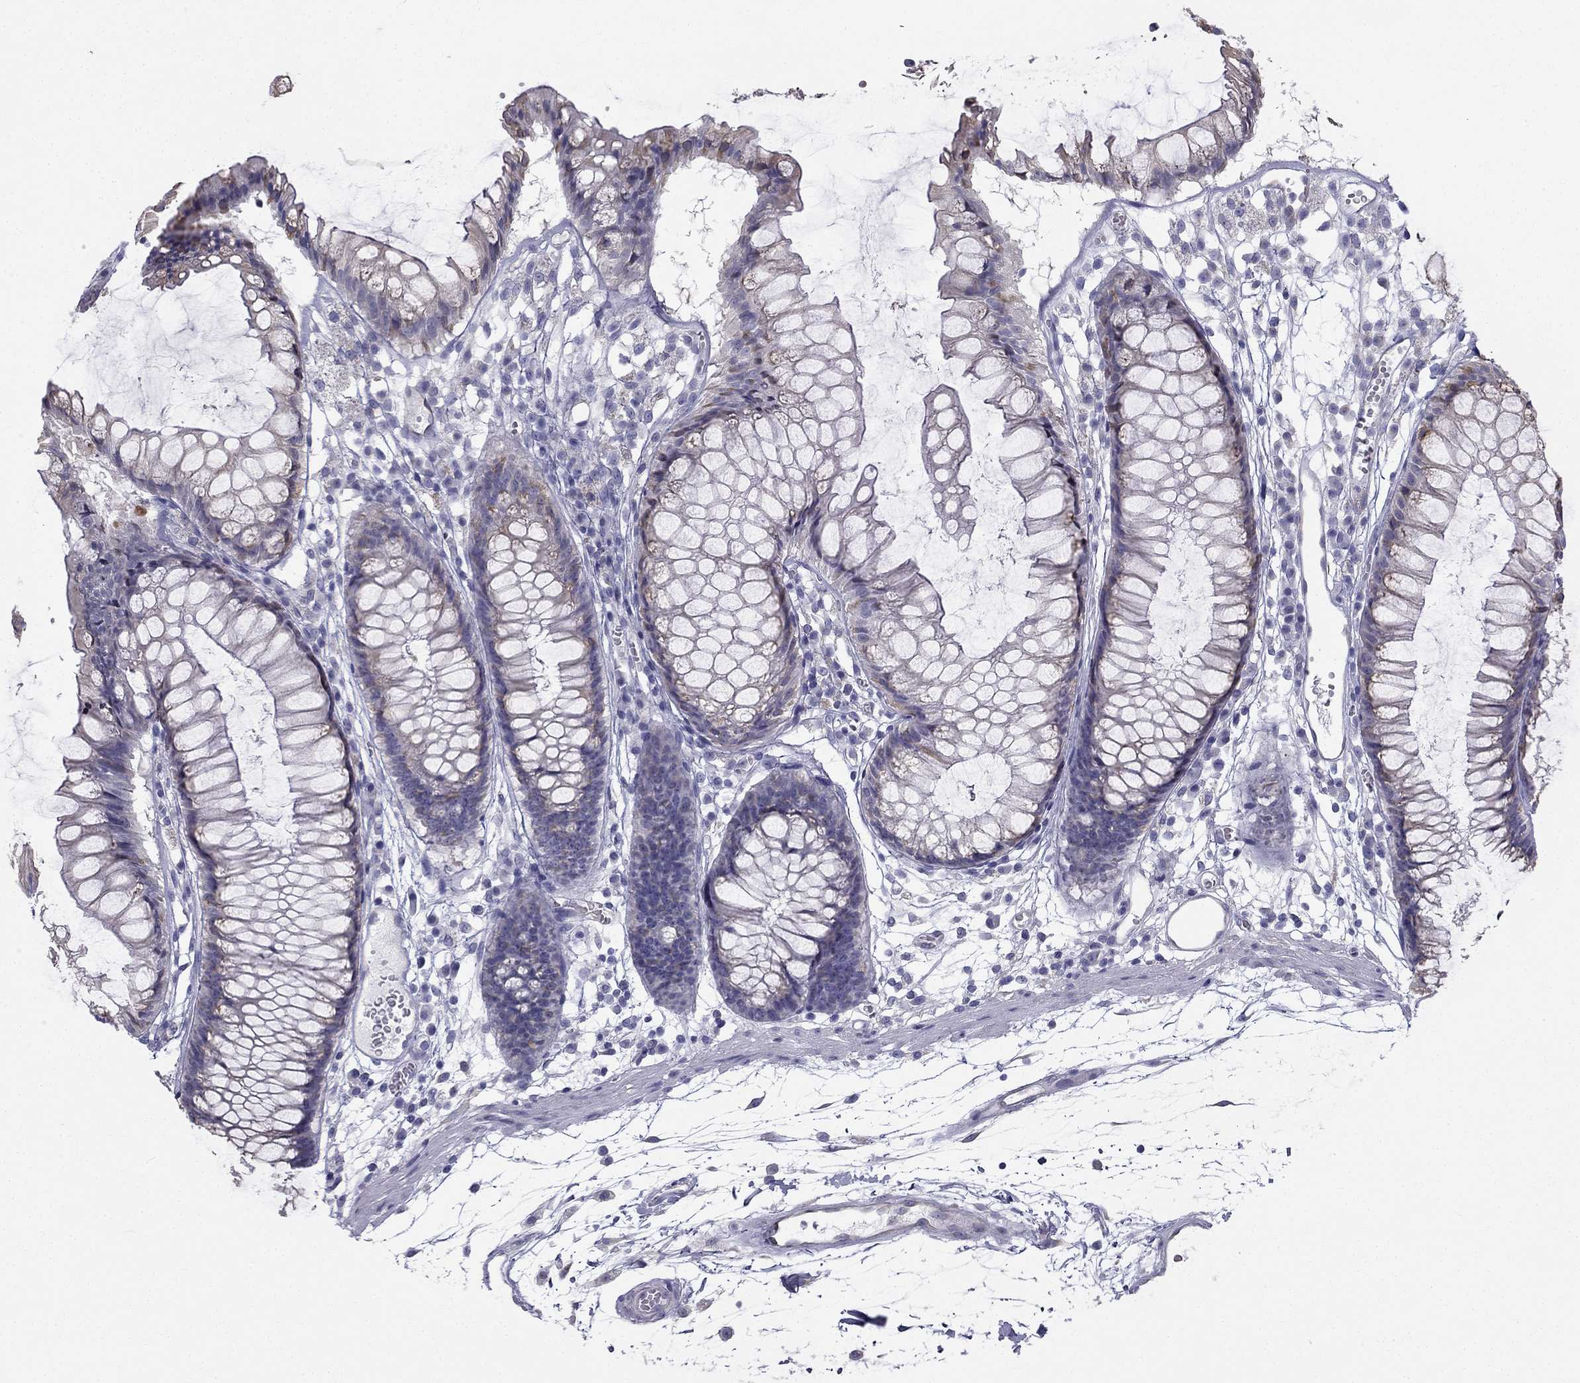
{"staining": {"intensity": "negative", "quantity": "none", "location": "none"}, "tissue": "colon", "cell_type": "Endothelial cells", "image_type": "normal", "snomed": [{"axis": "morphology", "description": "Normal tissue, NOS"}, {"axis": "morphology", "description": "Adenocarcinoma, NOS"}, {"axis": "topography", "description": "Colon"}], "caption": "Protein analysis of unremarkable colon demonstrates no significant expression in endothelial cells.", "gene": "CCDC40", "patient": {"sex": "male", "age": 65}}